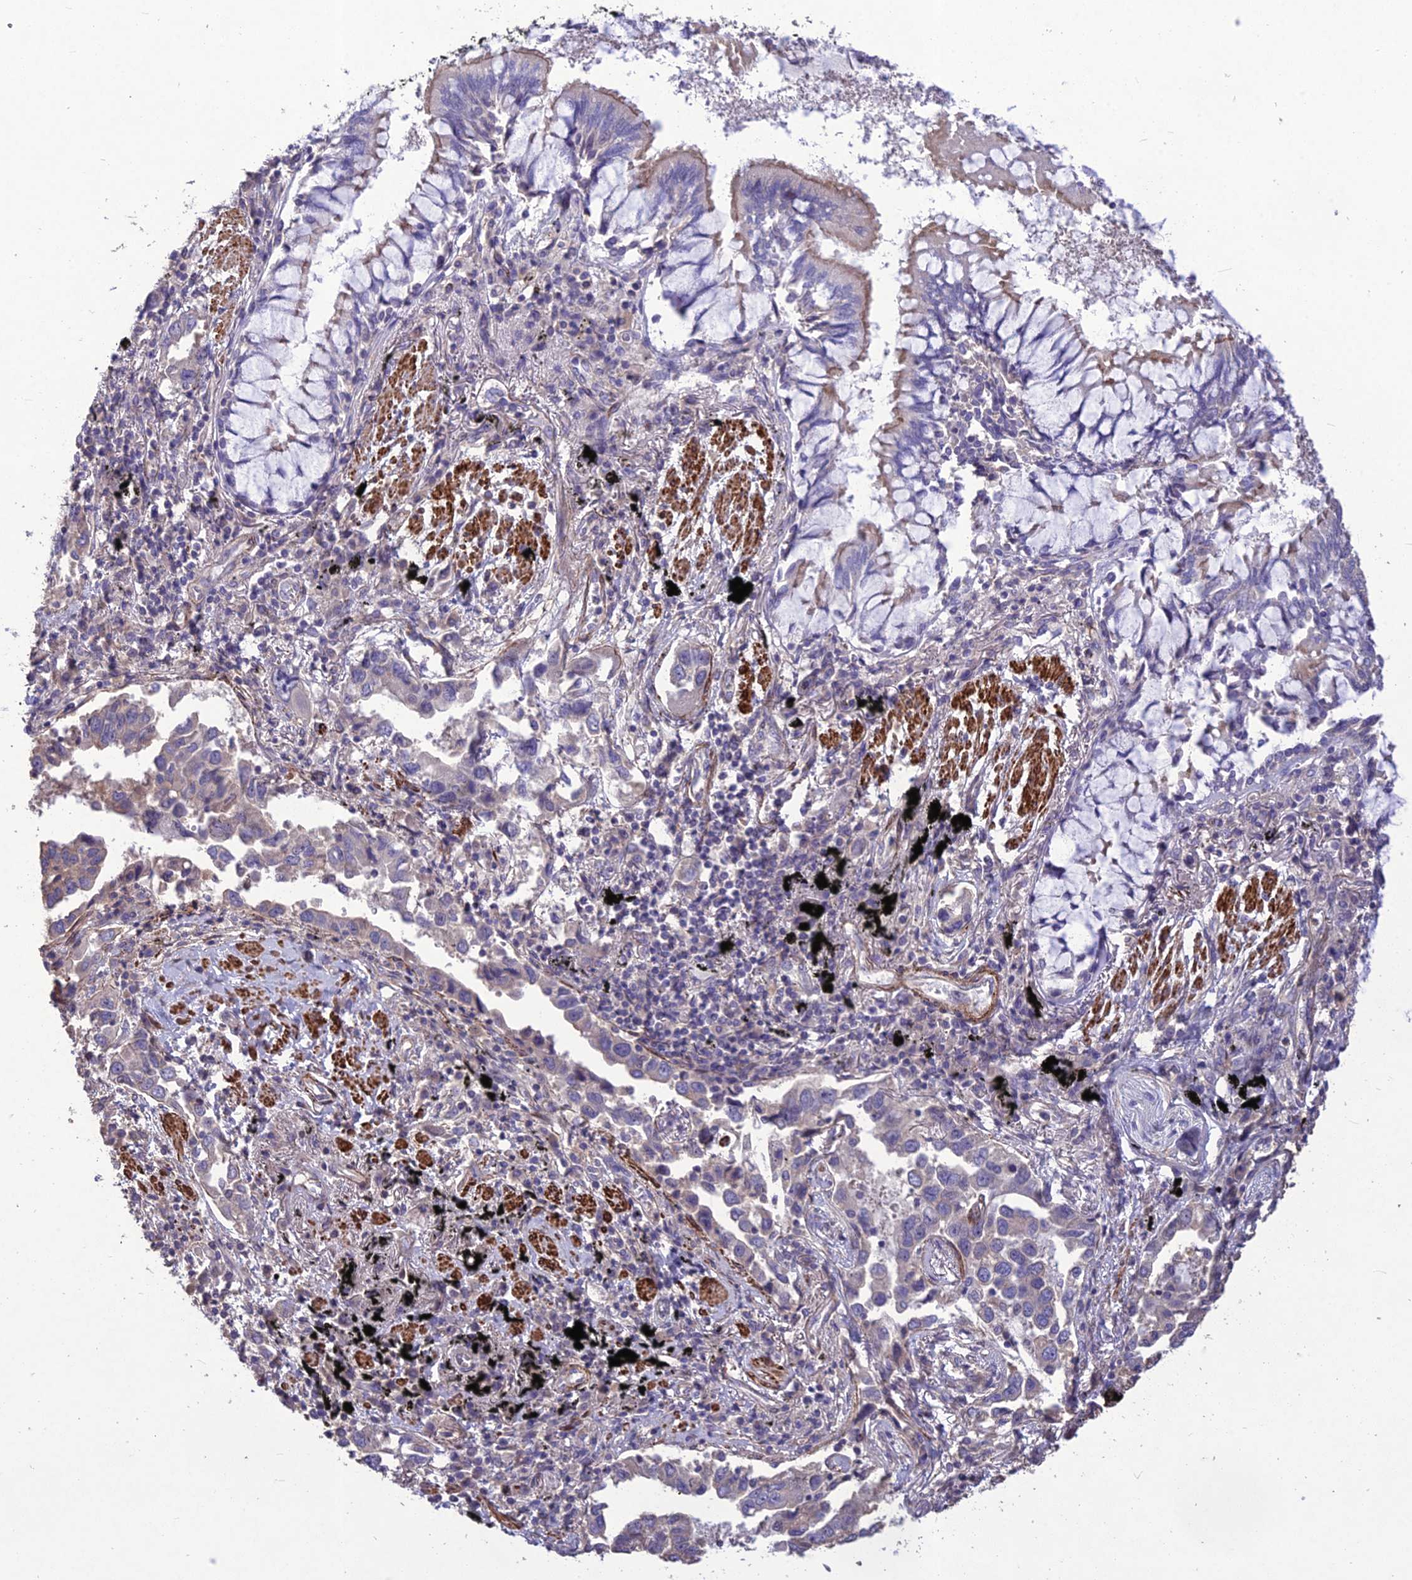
{"staining": {"intensity": "negative", "quantity": "none", "location": "none"}, "tissue": "lung cancer", "cell_type": "Tumor cells", "image_type": "cancer", "snomed": [{"axis": "morphology", "description": "Adenocarcinoma, NOS"}, {"axis": "topography", "description": "Lung"}], "caption": "A micrograph of lung cancer (adenocarcinoma) stained for a protein displays no brown staining in tumor cells. Brightfield microscopy of immunohistochemistry stained with DAB (brown) and hematoxylin (blue), captured at high magnification.", "gene": "CLUH", "patient": {"sex": "male", "age": 67}}